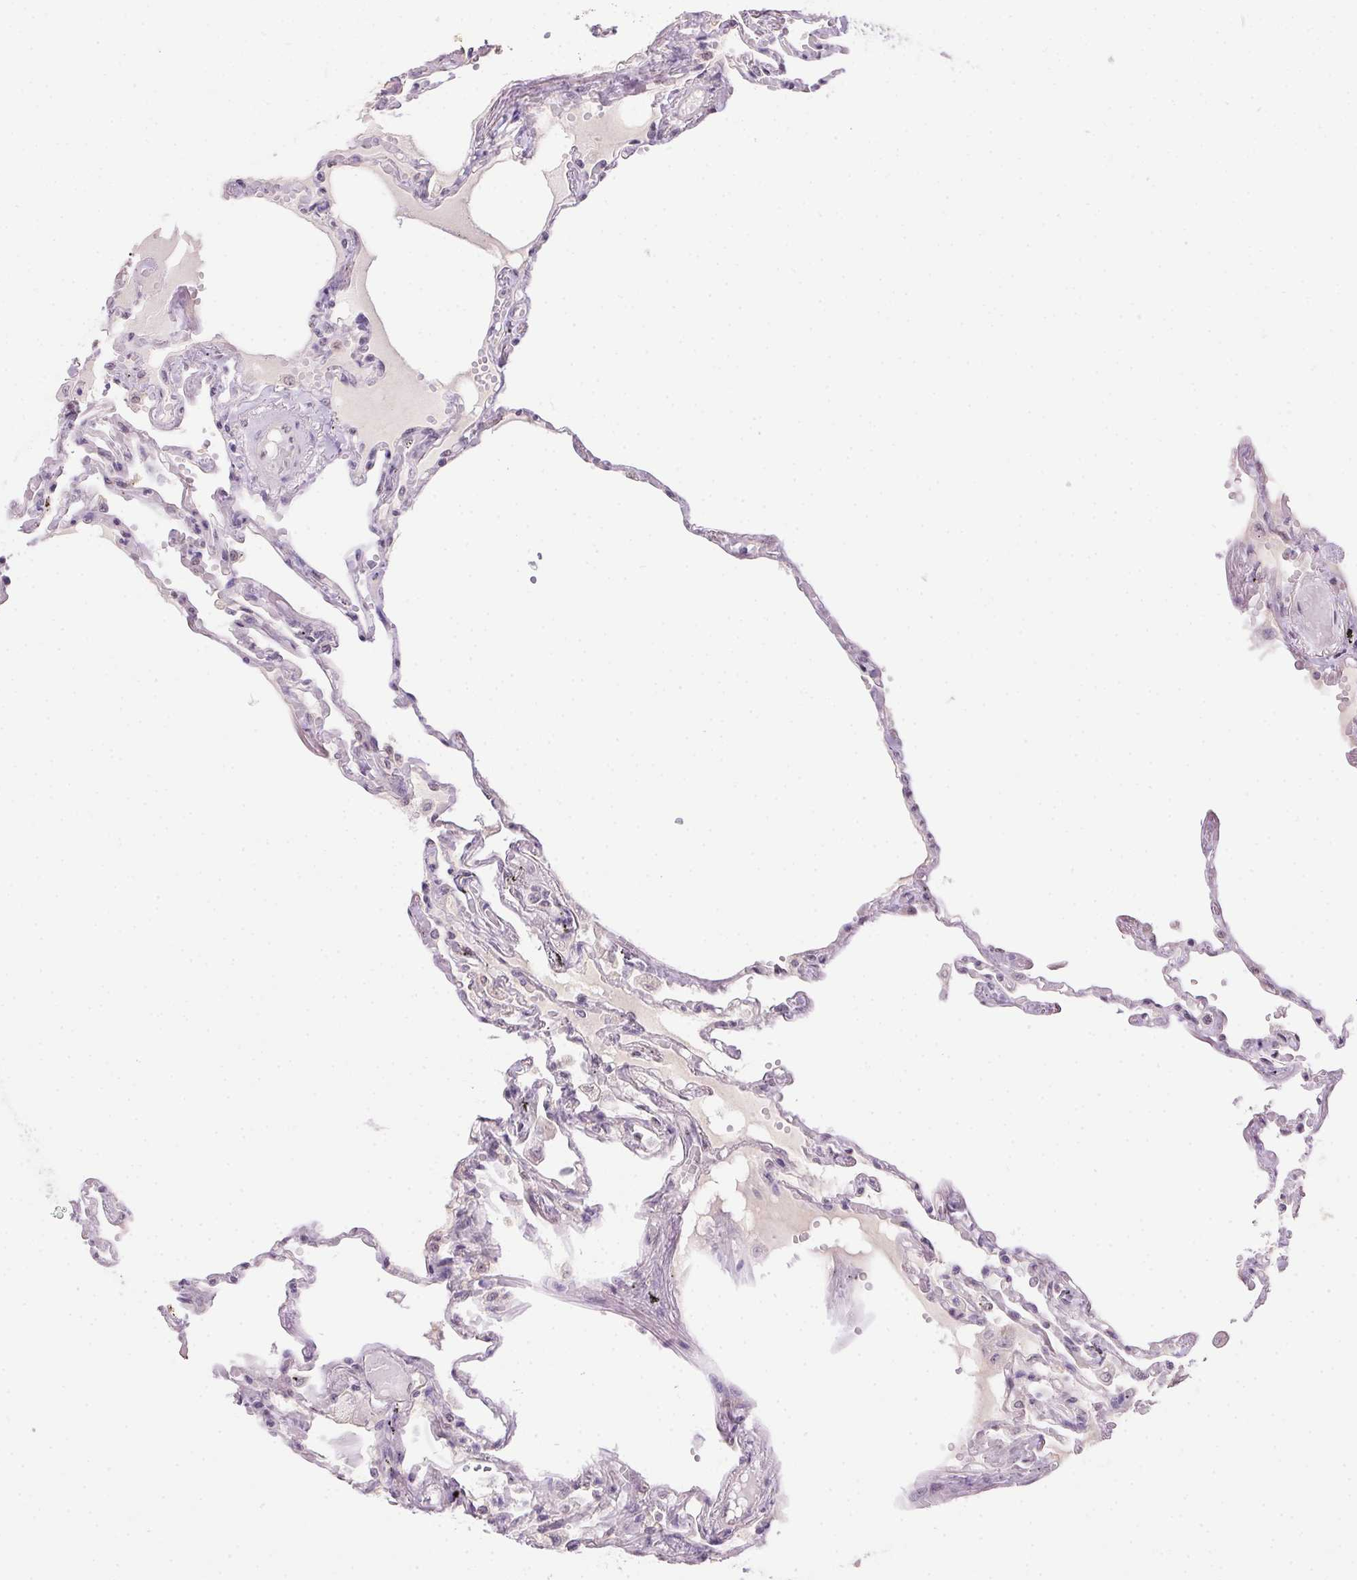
{"staining": {"intensity": "weak", "quantity": "<25%", "location": "nuclear"}, "tissue": "lung", "cell_type": "Alveolar cells", "image_type": "normal", "snomed": [{"axis": "morphology", "description": "Normal tissue, NOS"}, {"axis": "morphology", "description": "Adenocarcinoma, NOS"}, {"axis": "topography", "description": "Cartilage tissue"}, {"axis": "topography", "description": "Lung"}], "caption": "This is a histopathology image of immunohistochemistry (IHC) staining of benign lung, which shows no positivity in alveolar cells. (DAB IHC with hematoxylin counter stain).", "gene": "BATF2", "patient": {"sex": "female", "age": 67}}